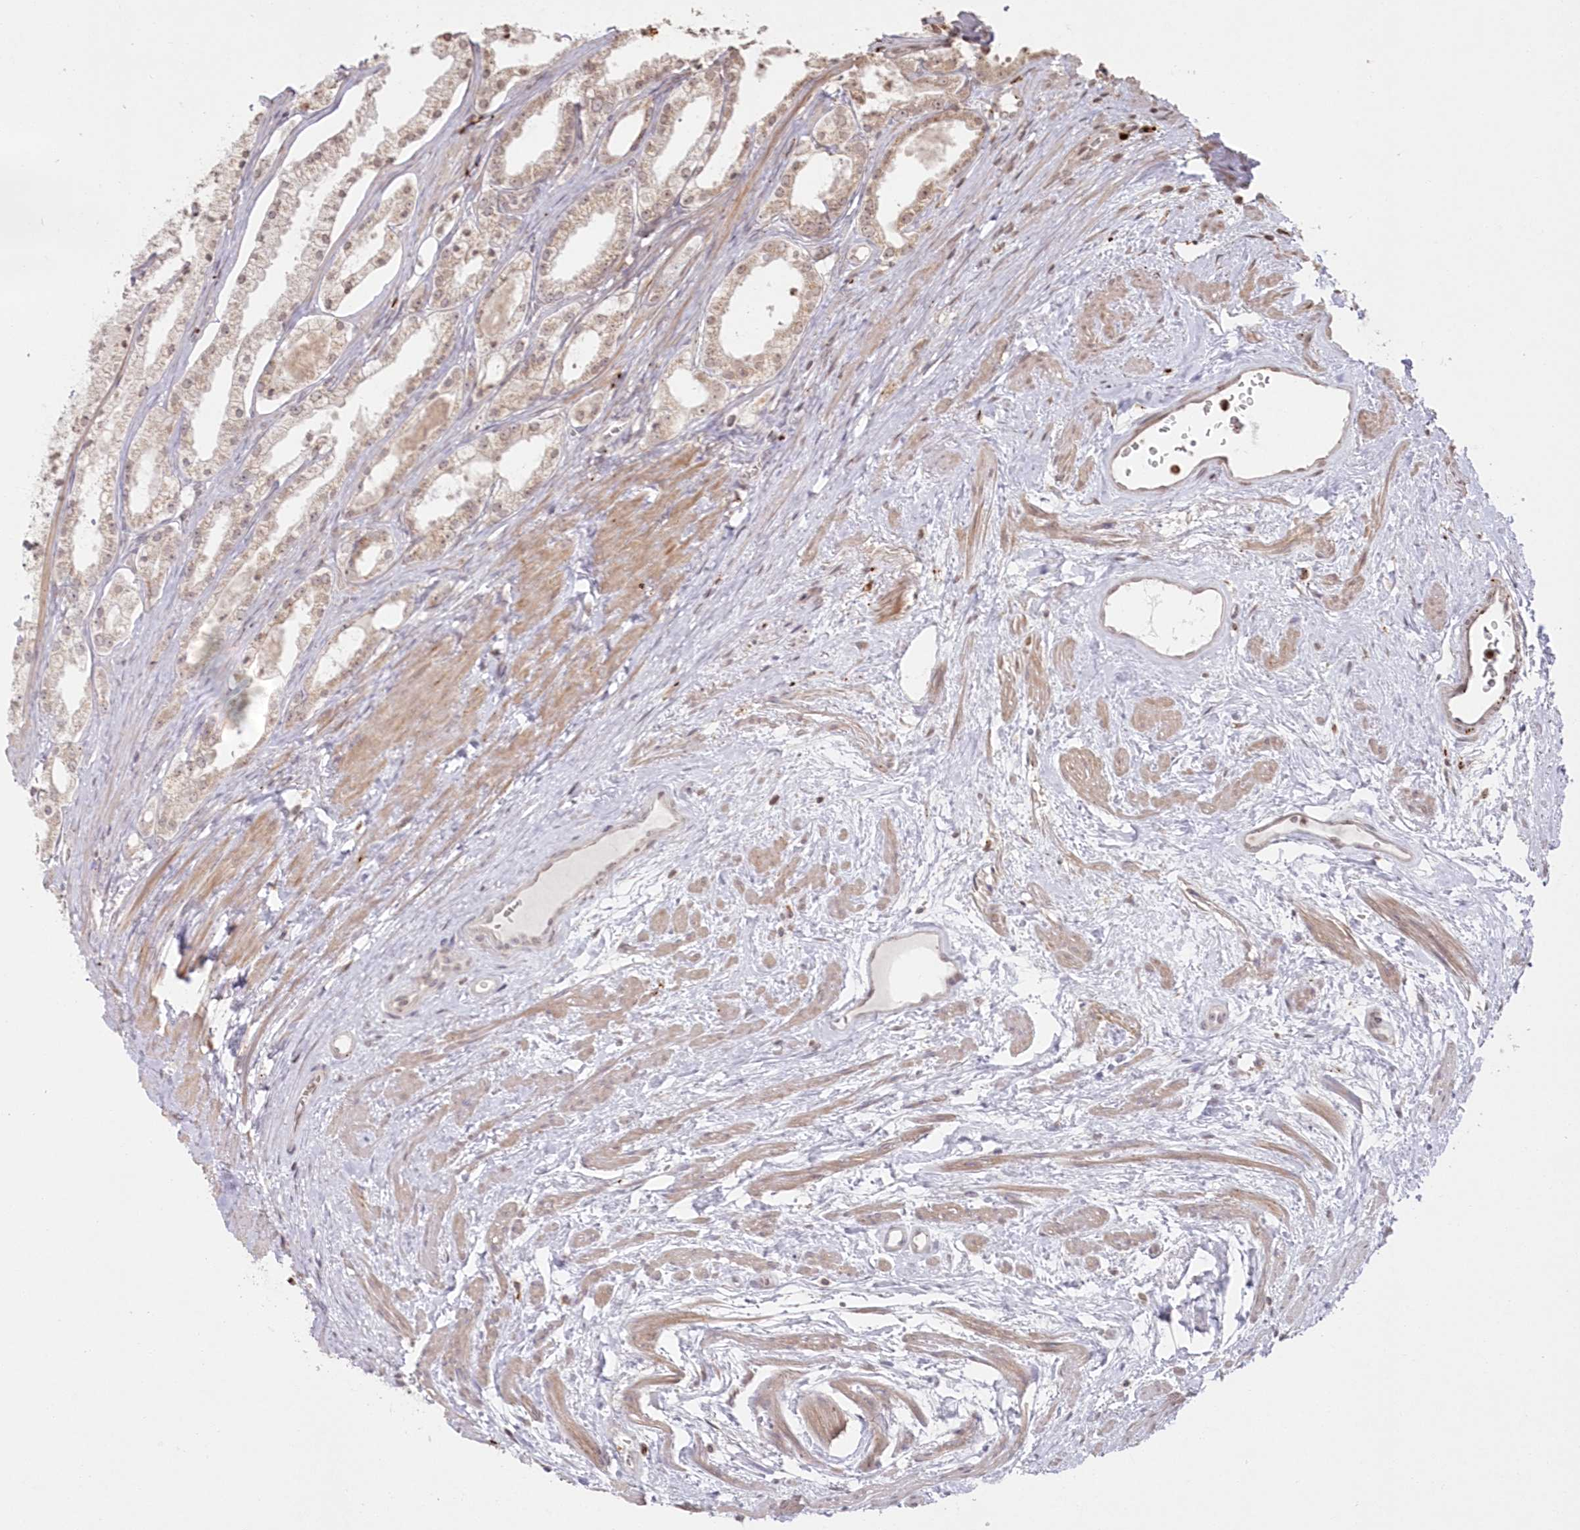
{"staining": {"intensity": "weak", "quantity": "25%-75%", "location": "cytoplasmic/membranous,nuclear"}, "tissue": "prostate cancer", "cell_type": "Tumor cells", "image_type": "cancer", "snomed": [{"axis": "morphology", "description": "Adenocarcinoma, High grade"}, {"axis": "topography", "description": "Prostate"}], "caption": "DAB (3,3'-diaminobenzidine) immunohistochemical staining of human prostate adenocarcinoma (high-grade) reveals weak cytoplasmic/membranous and nuclear protein staining in approximately 25%-75% of tumor cells.", "gene": "ARSB", "patient": {"sex": "male", "age": 68}}